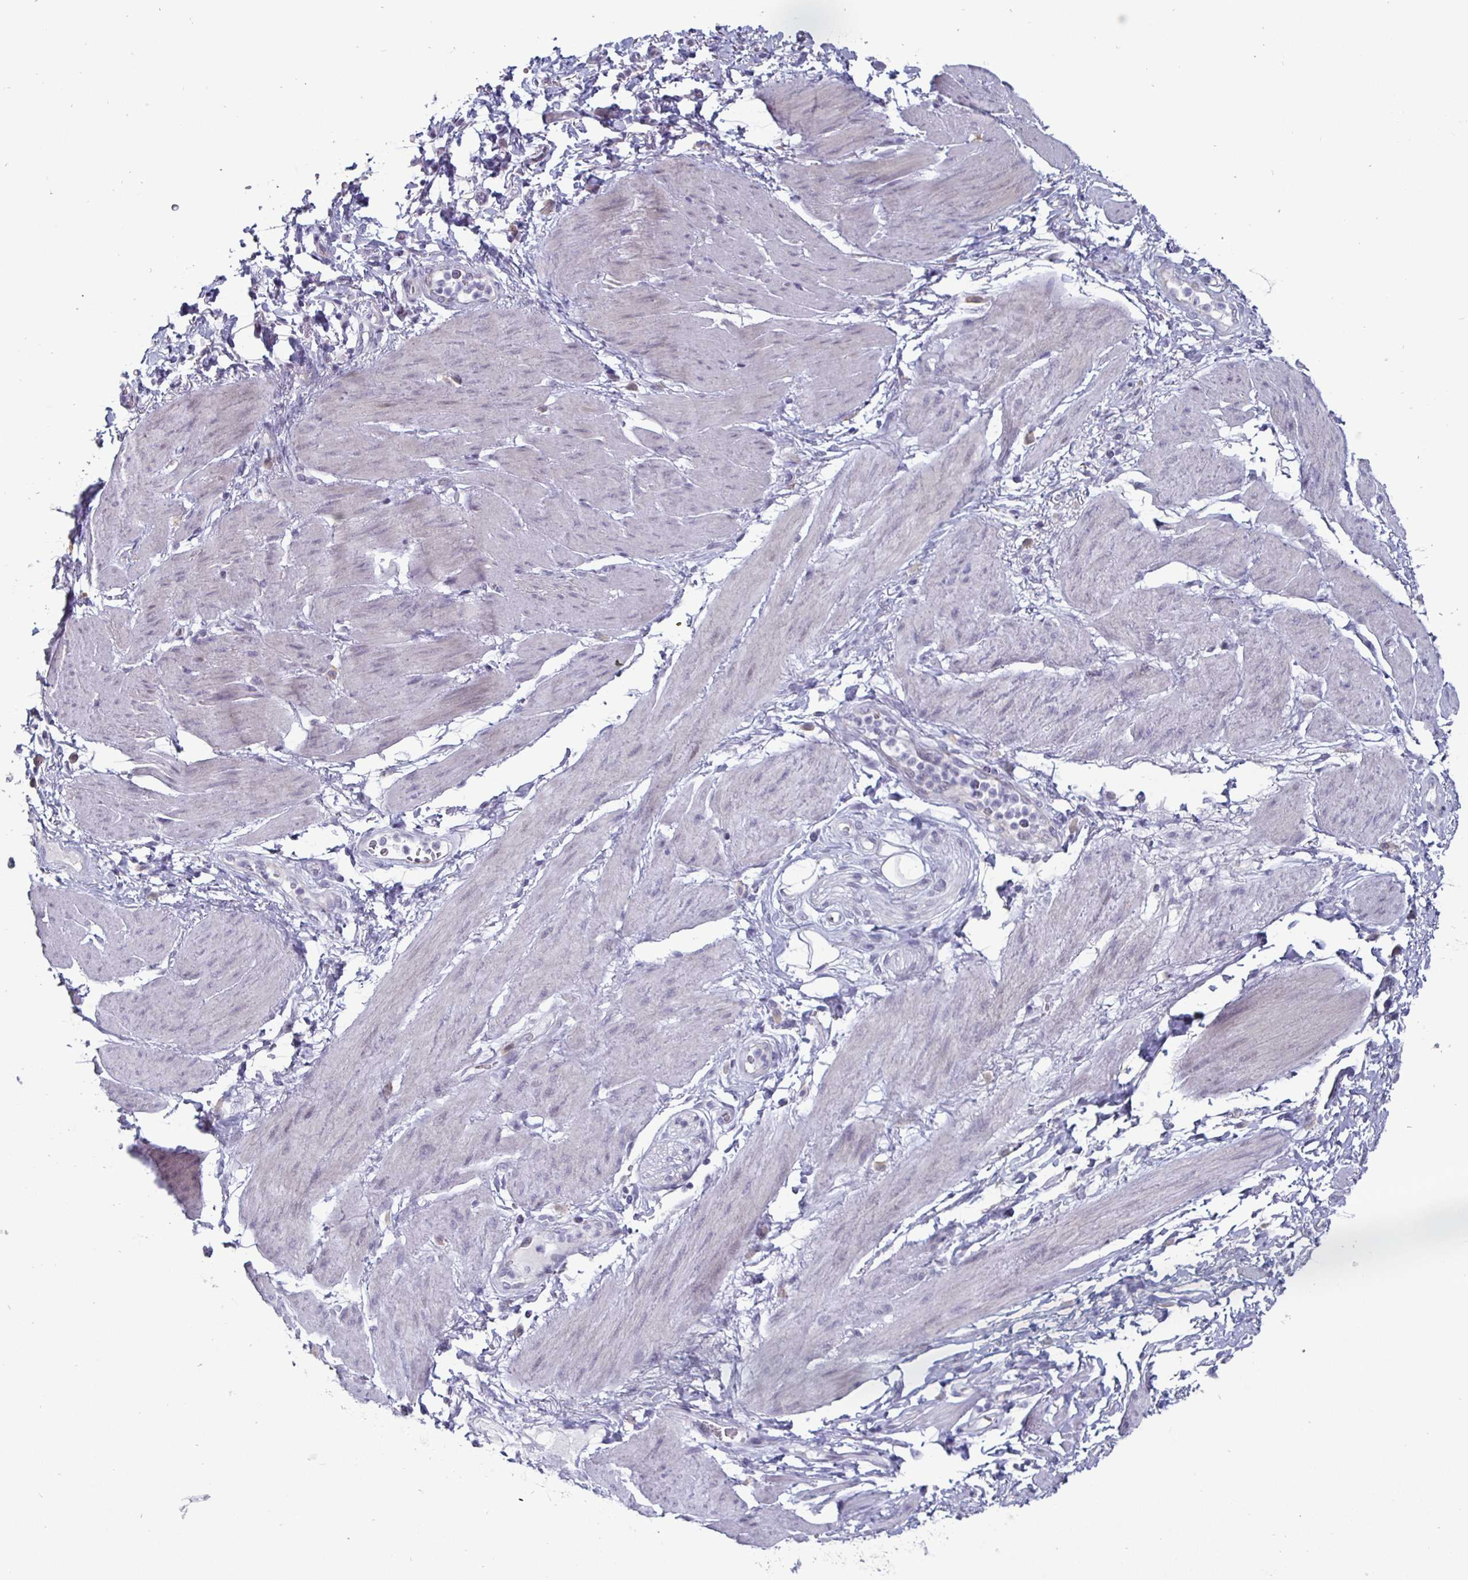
{"staining": {"intensity": "negative", "quantity": "none", "location": "none"}, "tissue": "stomach cancer", "cell_type": "Tumor cells", "image_type": "cancer", "snomed": [{"axis": "morphology", "description": "Adenocarcinoma, NOS"}, {"axis": "topography", "description": "Stomach, upper"}, {"axis": "topography", "description": "Stomach"}], "caption": "There is no significant positivity in tumor cells of stomach cancer. (Stains: DAB (3,3'-diaminobenzidine) immunohistochemistry (IHC) with hematoxylin counter stain, Microscopy: brightfield microscopy at high magnification).", "gene": "OOSP2", "patient": {"sex": "male", "age": 62}}